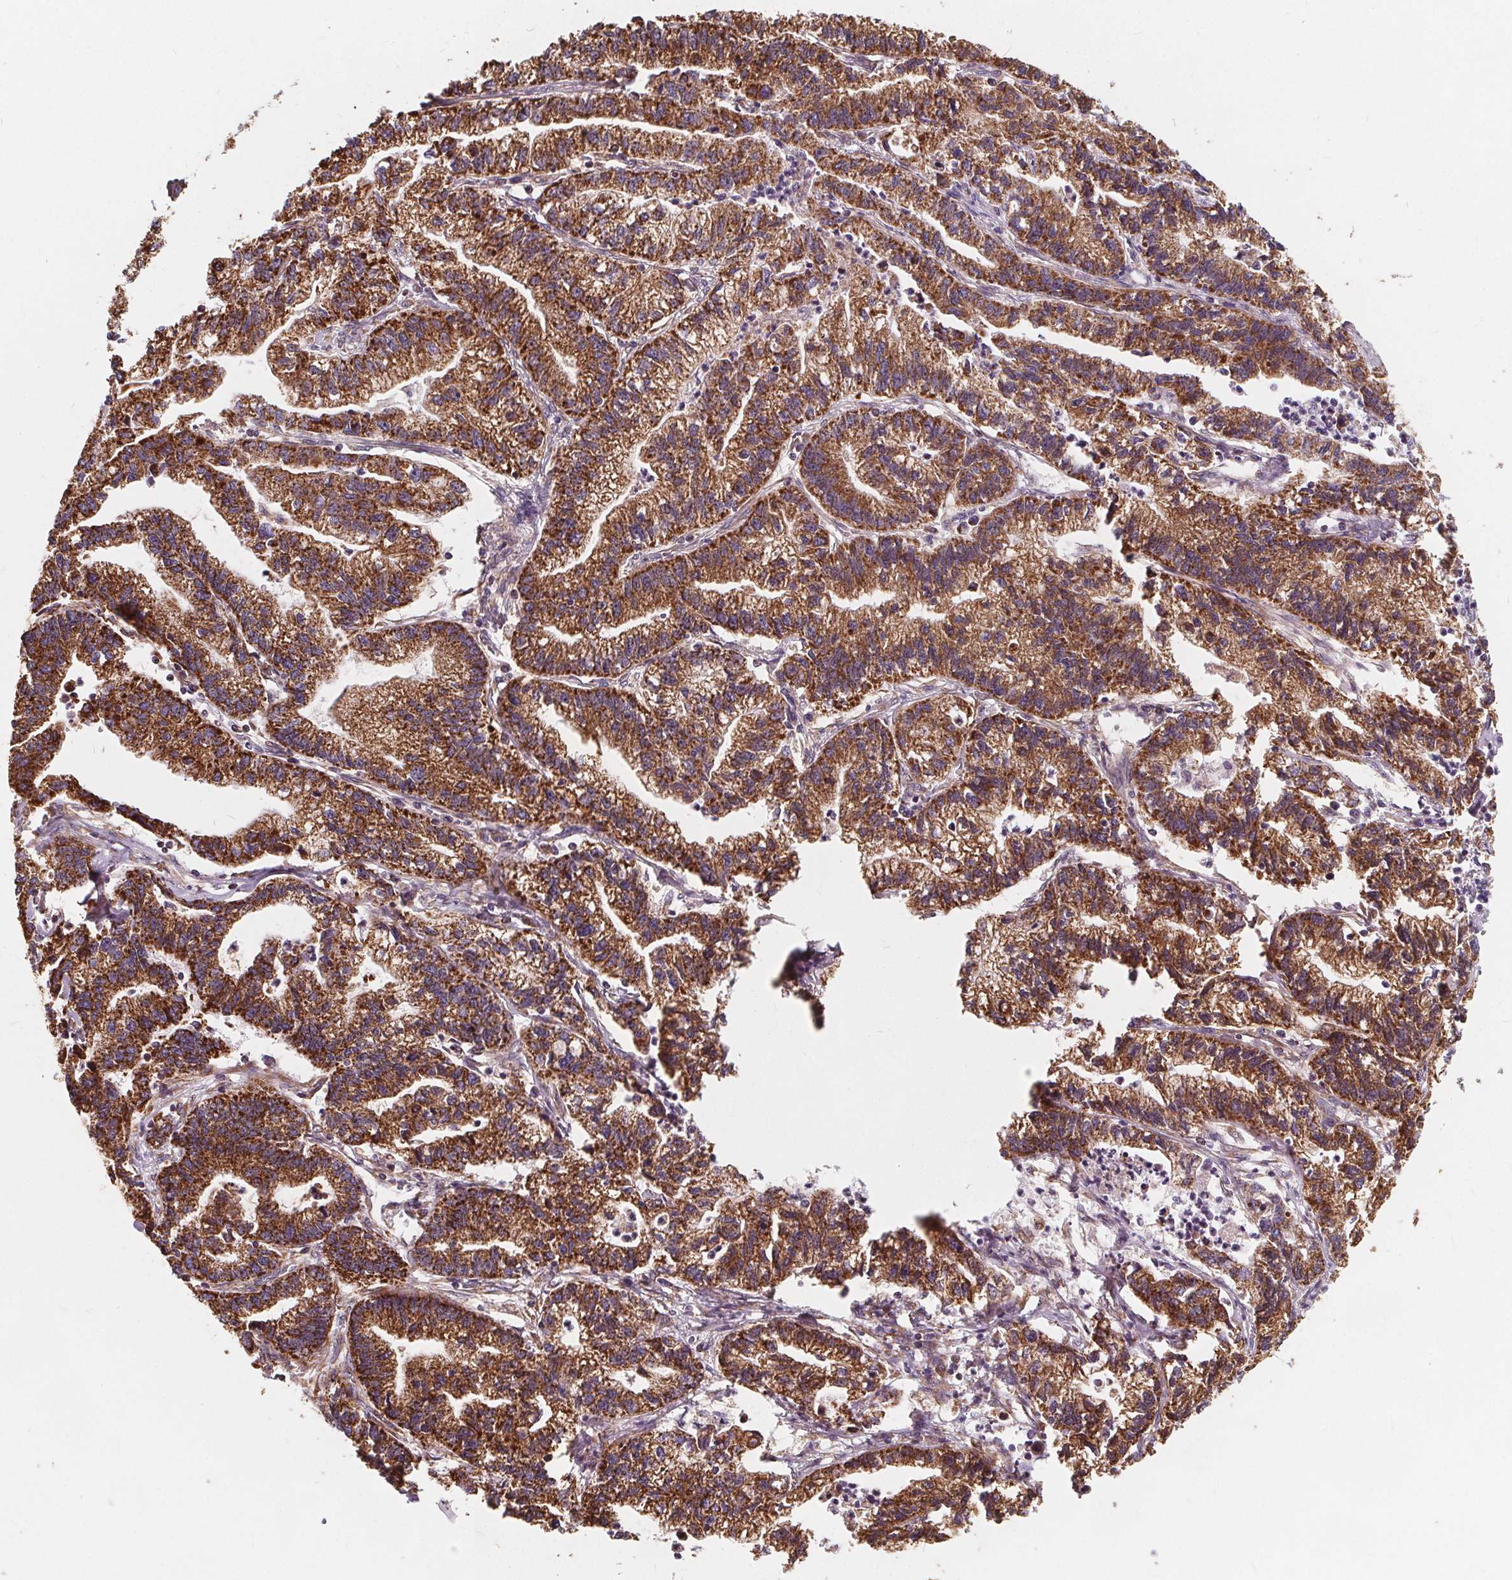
{"staining": {"intensity": "moderate", "quantity": ">75%", "location": "cytoplasmic/membranous"}, "tissue": "stomach cancer", "cell_type": "Tumor cells", "image_type": "cancer", "snomed": [{"axis": "morphology", "description": "Adenocarcinoma, NOS"}, {"axis": "topography", "description": "Stomach"}], "caption": "Moderate cytoplasmic/membranous positivity is present in about >75% of tumor cells in stomach cancer (adenocarcinoma).", "gene": "PLSCR3", "patient": {"sex": "male", "age": 83}}